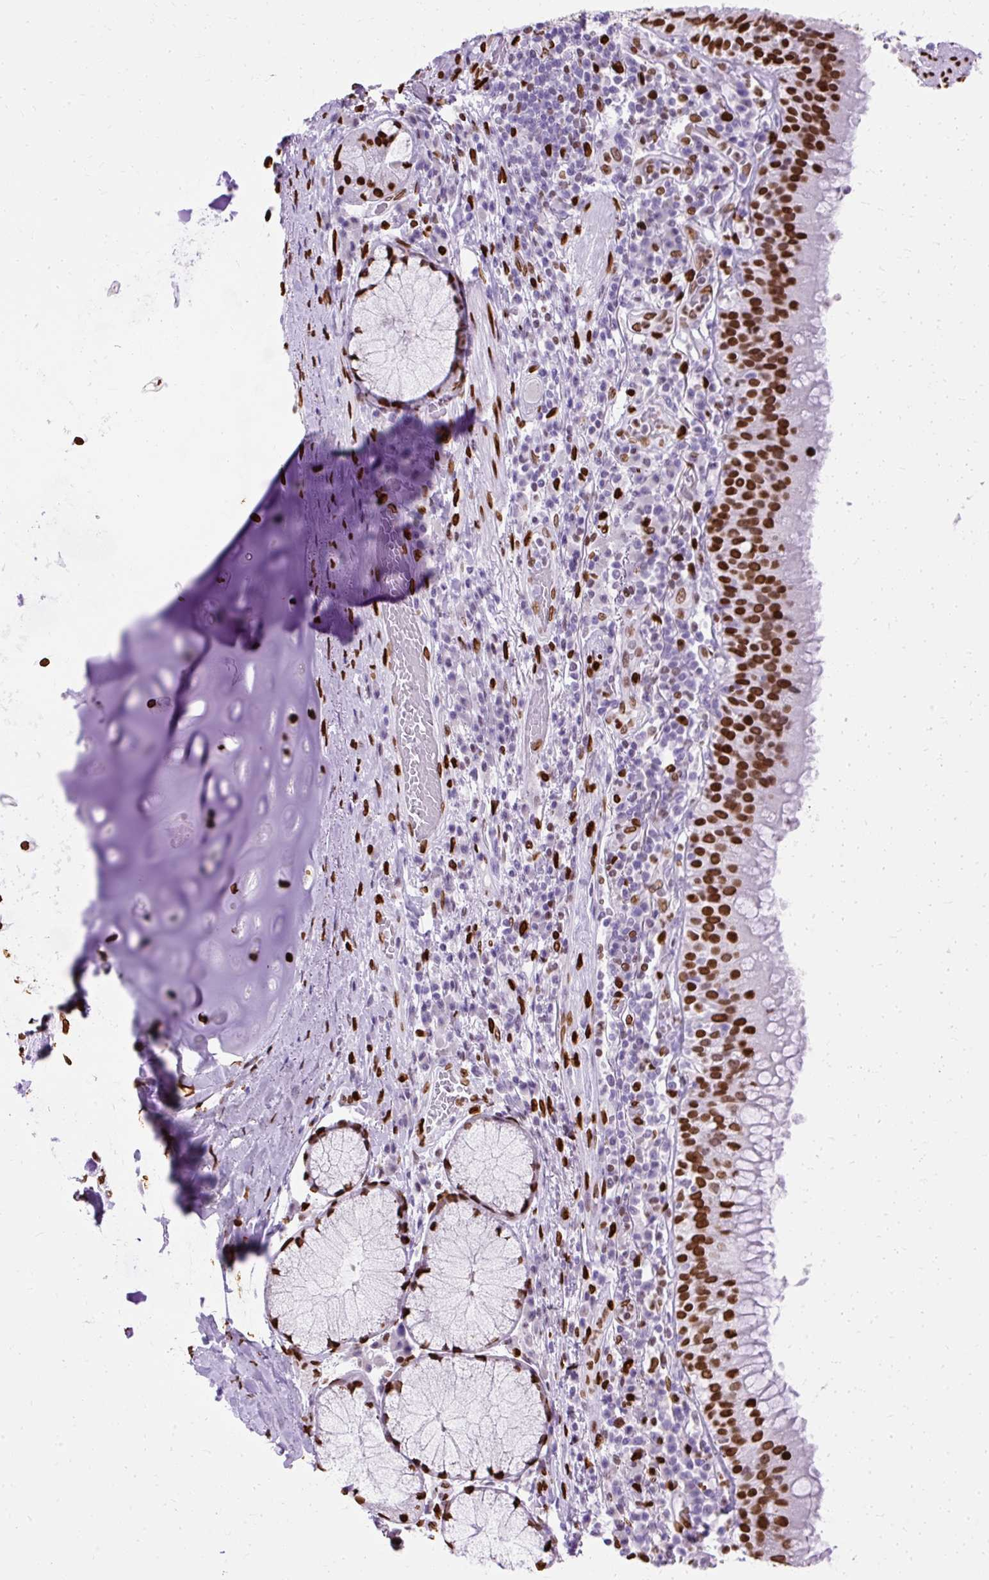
{"staining": {"intensity": "strong", "quantity": ">75%", "location": "nuclear"}, "tissue": "bronchus", "cell_type": "Respiratory epithelial cells", "image_type": "normal", "snomed": [{"axis": "morphology", "description": "Normal tissue, NOS"}, {"axis": "topography", "description": "Cartilage tissue"}, {"axis": "topography", "description": "Bronchus"}], "caption": "Immunohistochemical staining of normal bronchus displays >75% levels of strong nuclear protein positivity in approximately >75% of respiratory epithelial cells.", "gene": "TMEM184C", "patient": {"sex": "male", "age": 56}}